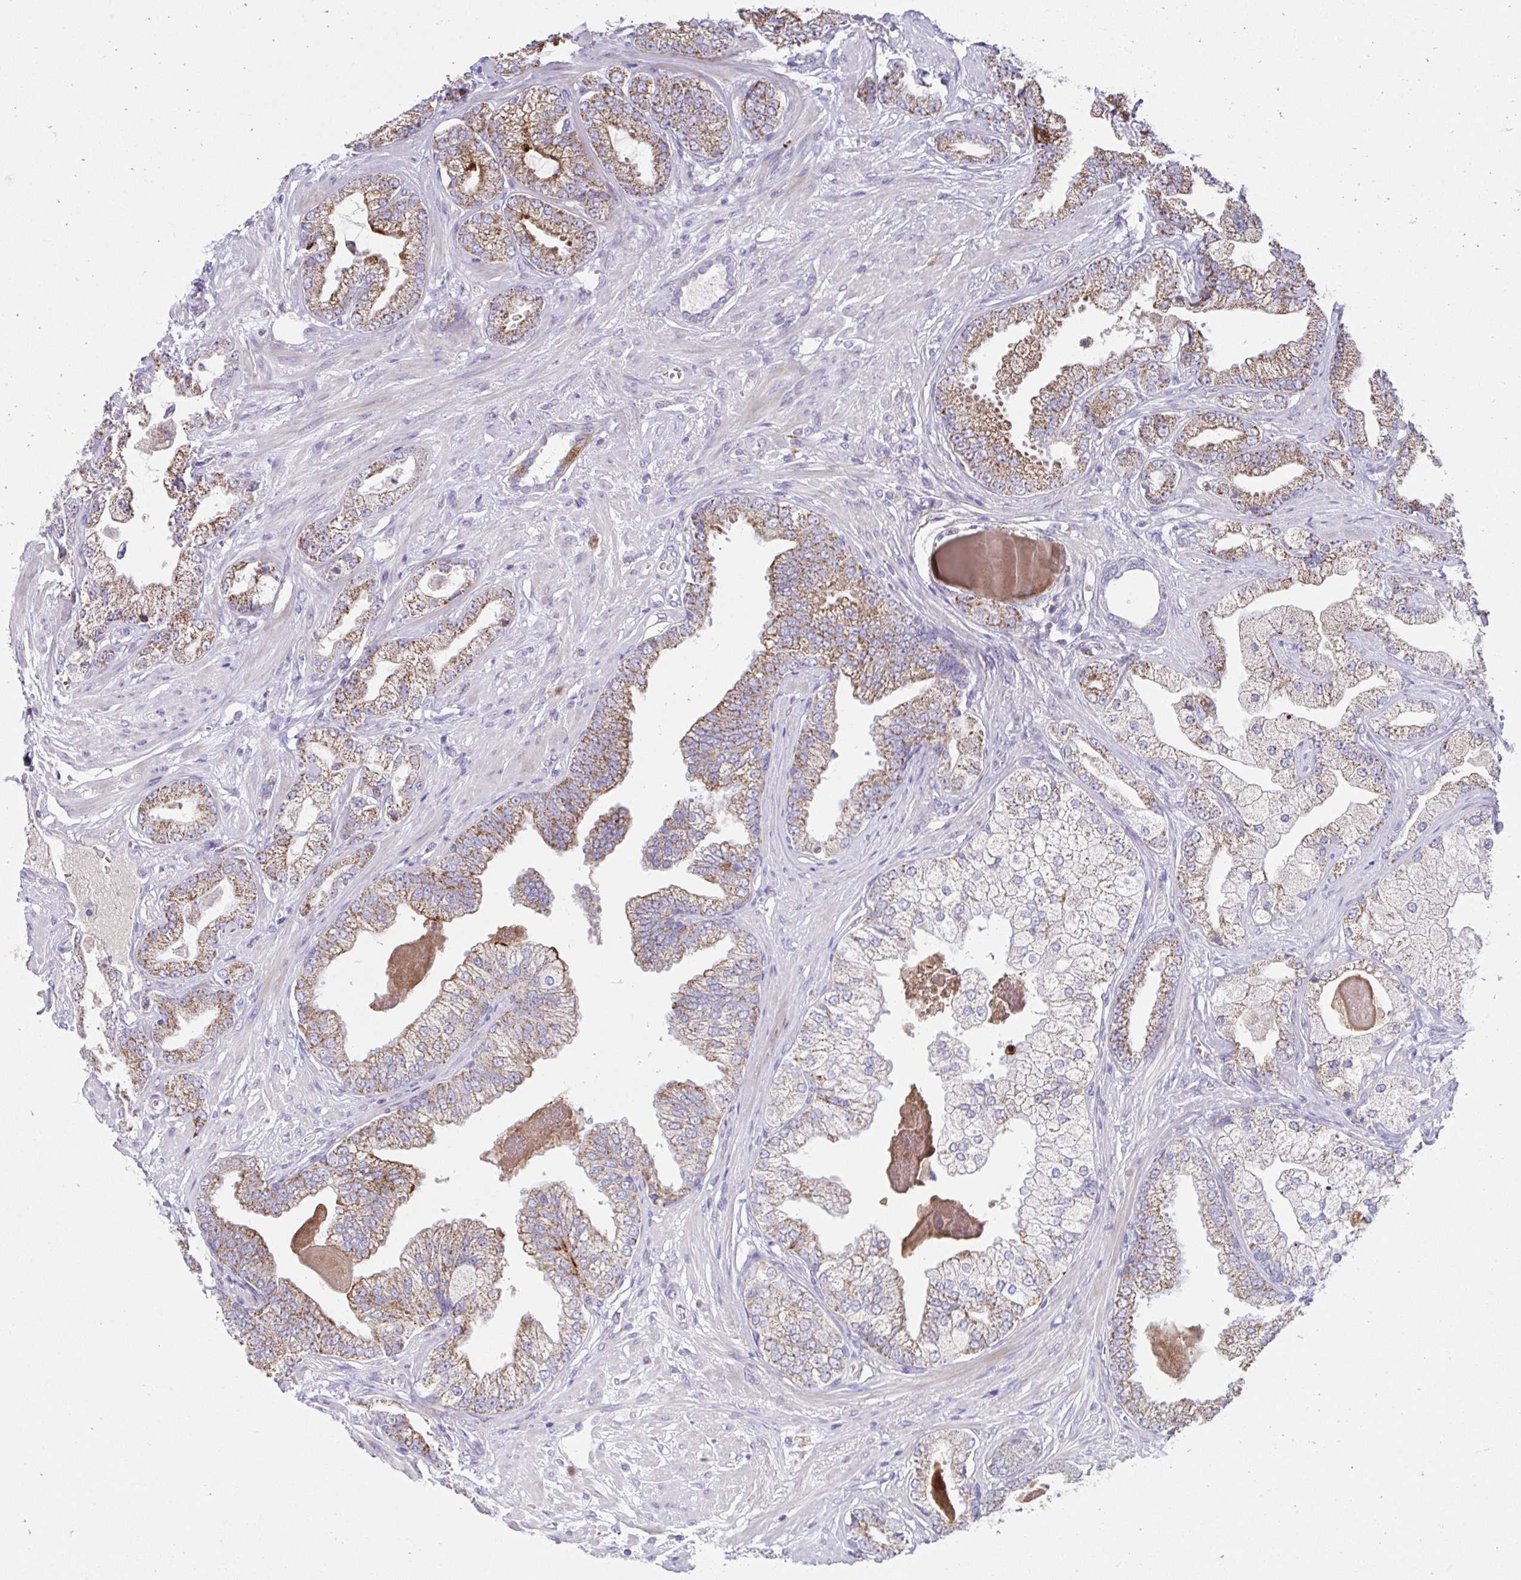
{"staining": {"intensity": "moderate", "quantity": ">75%", "location": "cytoplasmic/membranous"}, "tissue": "prostate cancer", "cell_type": "Tumor cells", "image_type": "cancer", "snomed": [{"axis": "morphology", "description": "Adenocarcinoma, Low grade"}, {"axis": "topography", "description": "Prostate"}], "caption": "Prostate cancer (adenocarcinoma (low-grade)) stained with a protein marker displays moderate staining in tumor cells.", "gene": "PRRG3", "patient": {"sex": "male", "age": 61}}